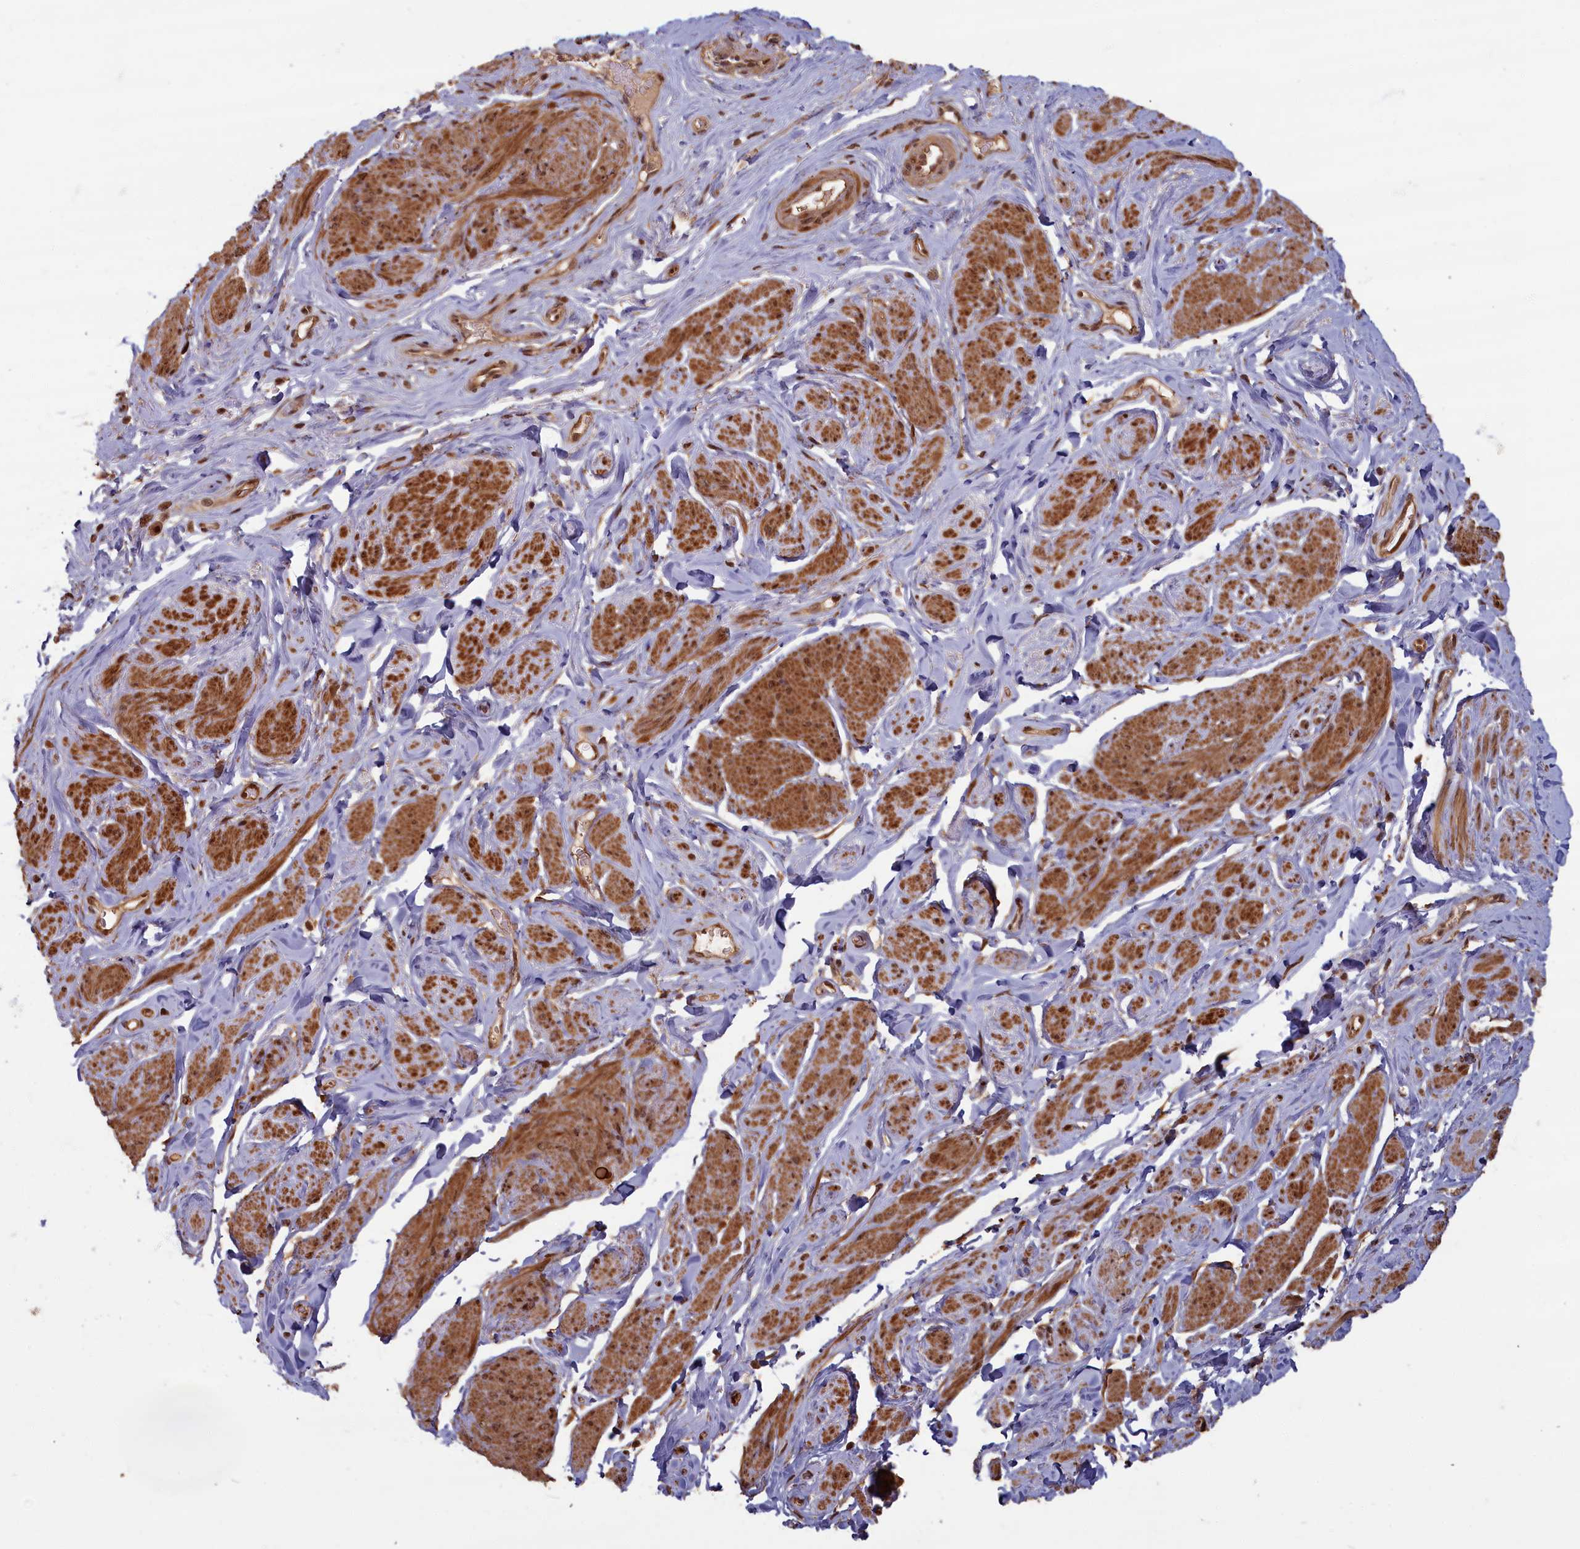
{"staining": {"intensity": "moderate", "quantity": "25%-75%", "location": "cytoplasmic/membranous,nuclear"}, "tissue": "smooth muscle", "cell_type": "Smooth muscle cells", "image_type": "normal", "snomed": [{"axis": "morphology", "description": "Normal tissue, NOS"}, {"axis": "topography", "description": "Smooth muscle"}, {"axis": "topography", "description": "Peripheral nerve tissue"}], "caption": "A high-resolution image shows IHC staining of normal smooth muscle, which exhibits moderate cytoplasmic/membranous,nuclear positivity in about 25%-75% of smooth muscle cells. (Brightfield microscopy of DAB IHC at high magnification).", "gene": "HIF3A", "patient": {"sex": "male", "age": 69}}